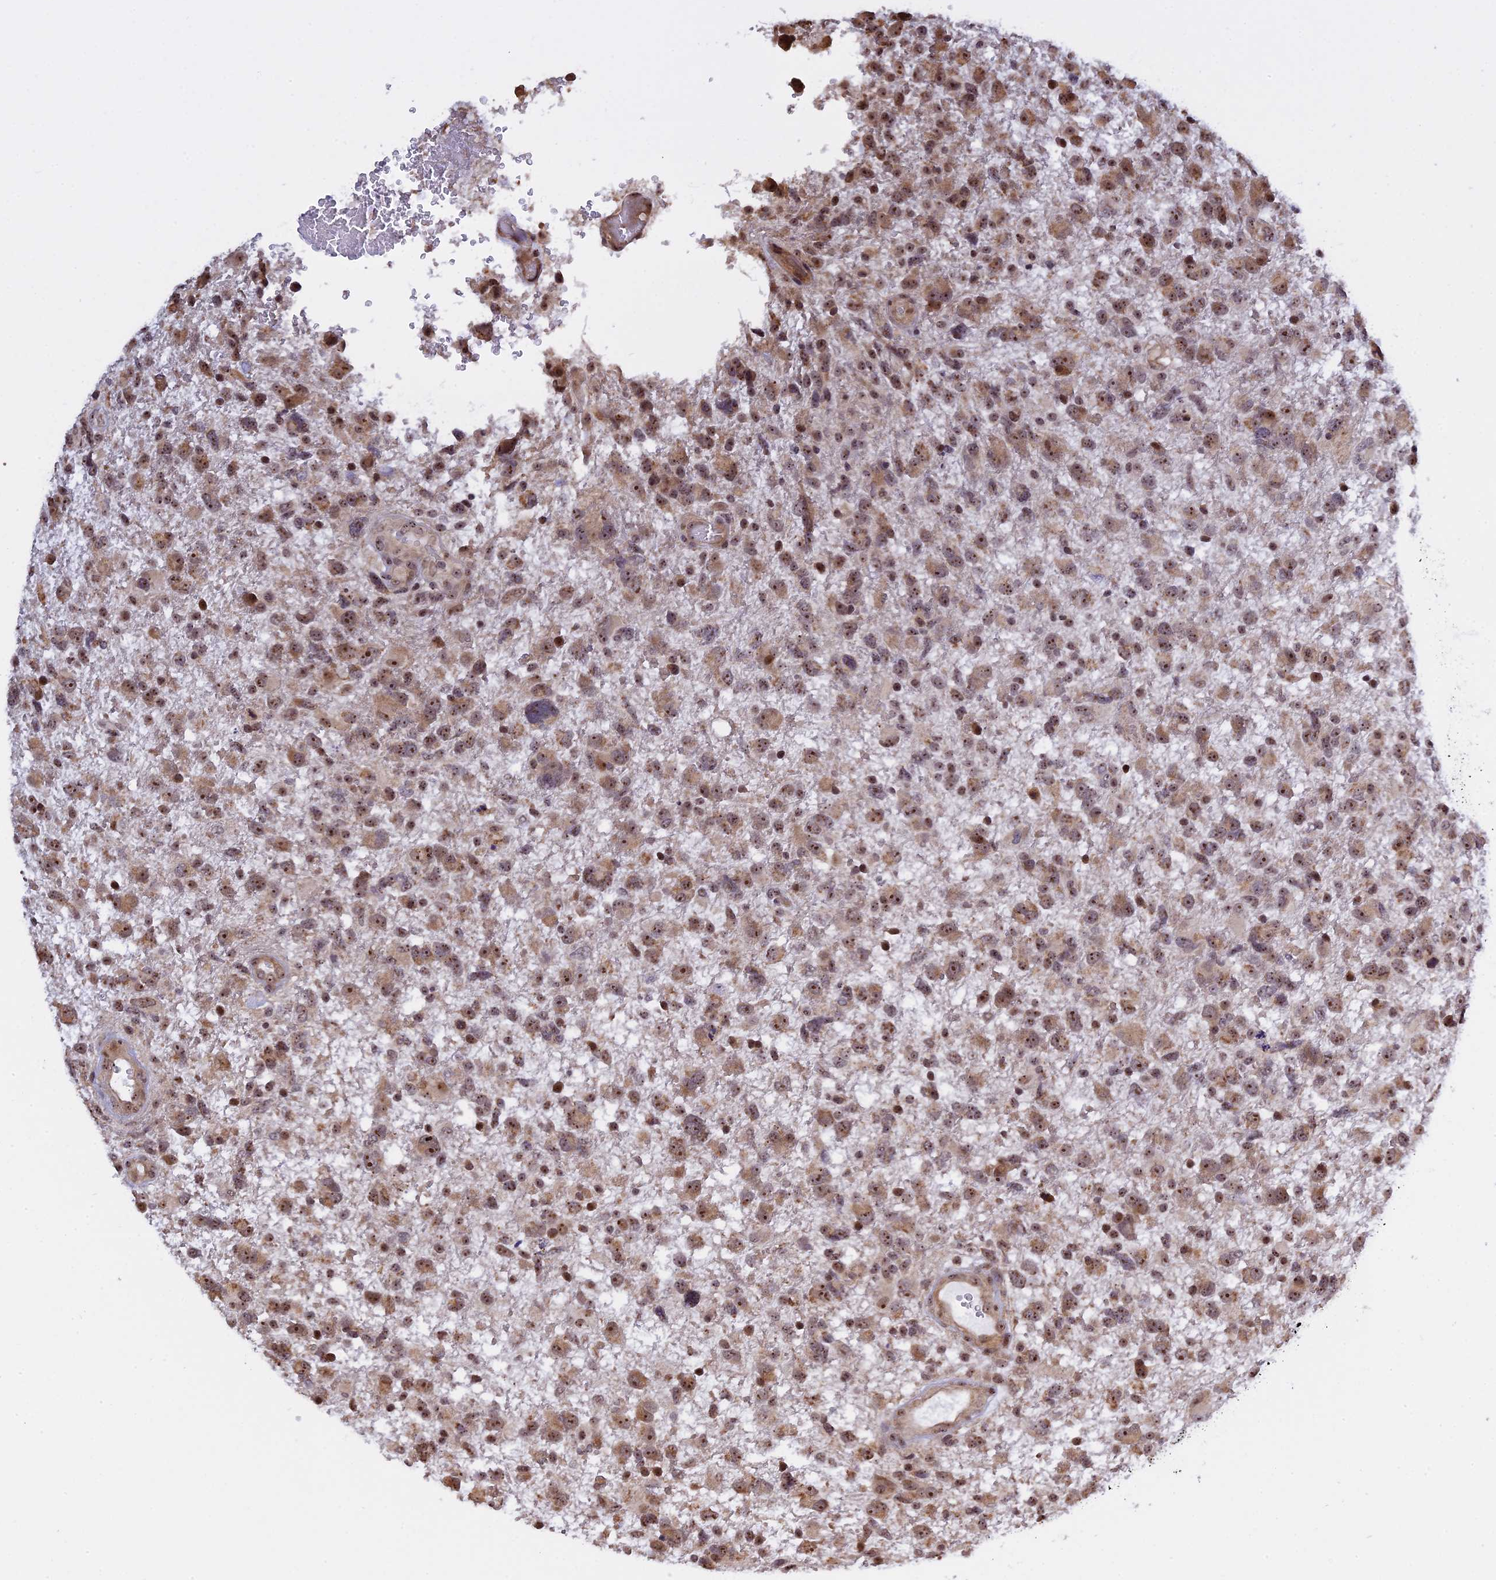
{"staining": {"intensity": "moderate", "quantity": ">75%", "location": "nuclear"}, "tissue": "glioma", "cell_type": "Tumor cells", "image_type": "cancer", "snomed": [{"axis": "morphology", "description": "Glioma, malignant, High grade"}, {"axis": "topography", "description": "Brain"}], "caption": "Immunohistochemistry (IHC) micrograph of neoplastic tissue: malignant glioma (high-grade) stained using immunohistochemistry (IHC) shows medium levels of moderate protein expression localized specifically in the nuclear of tumor cells, appearing as a nuclear brown color.", "gene": "MGA", "patient": {"sex": "male", "age": 61}}